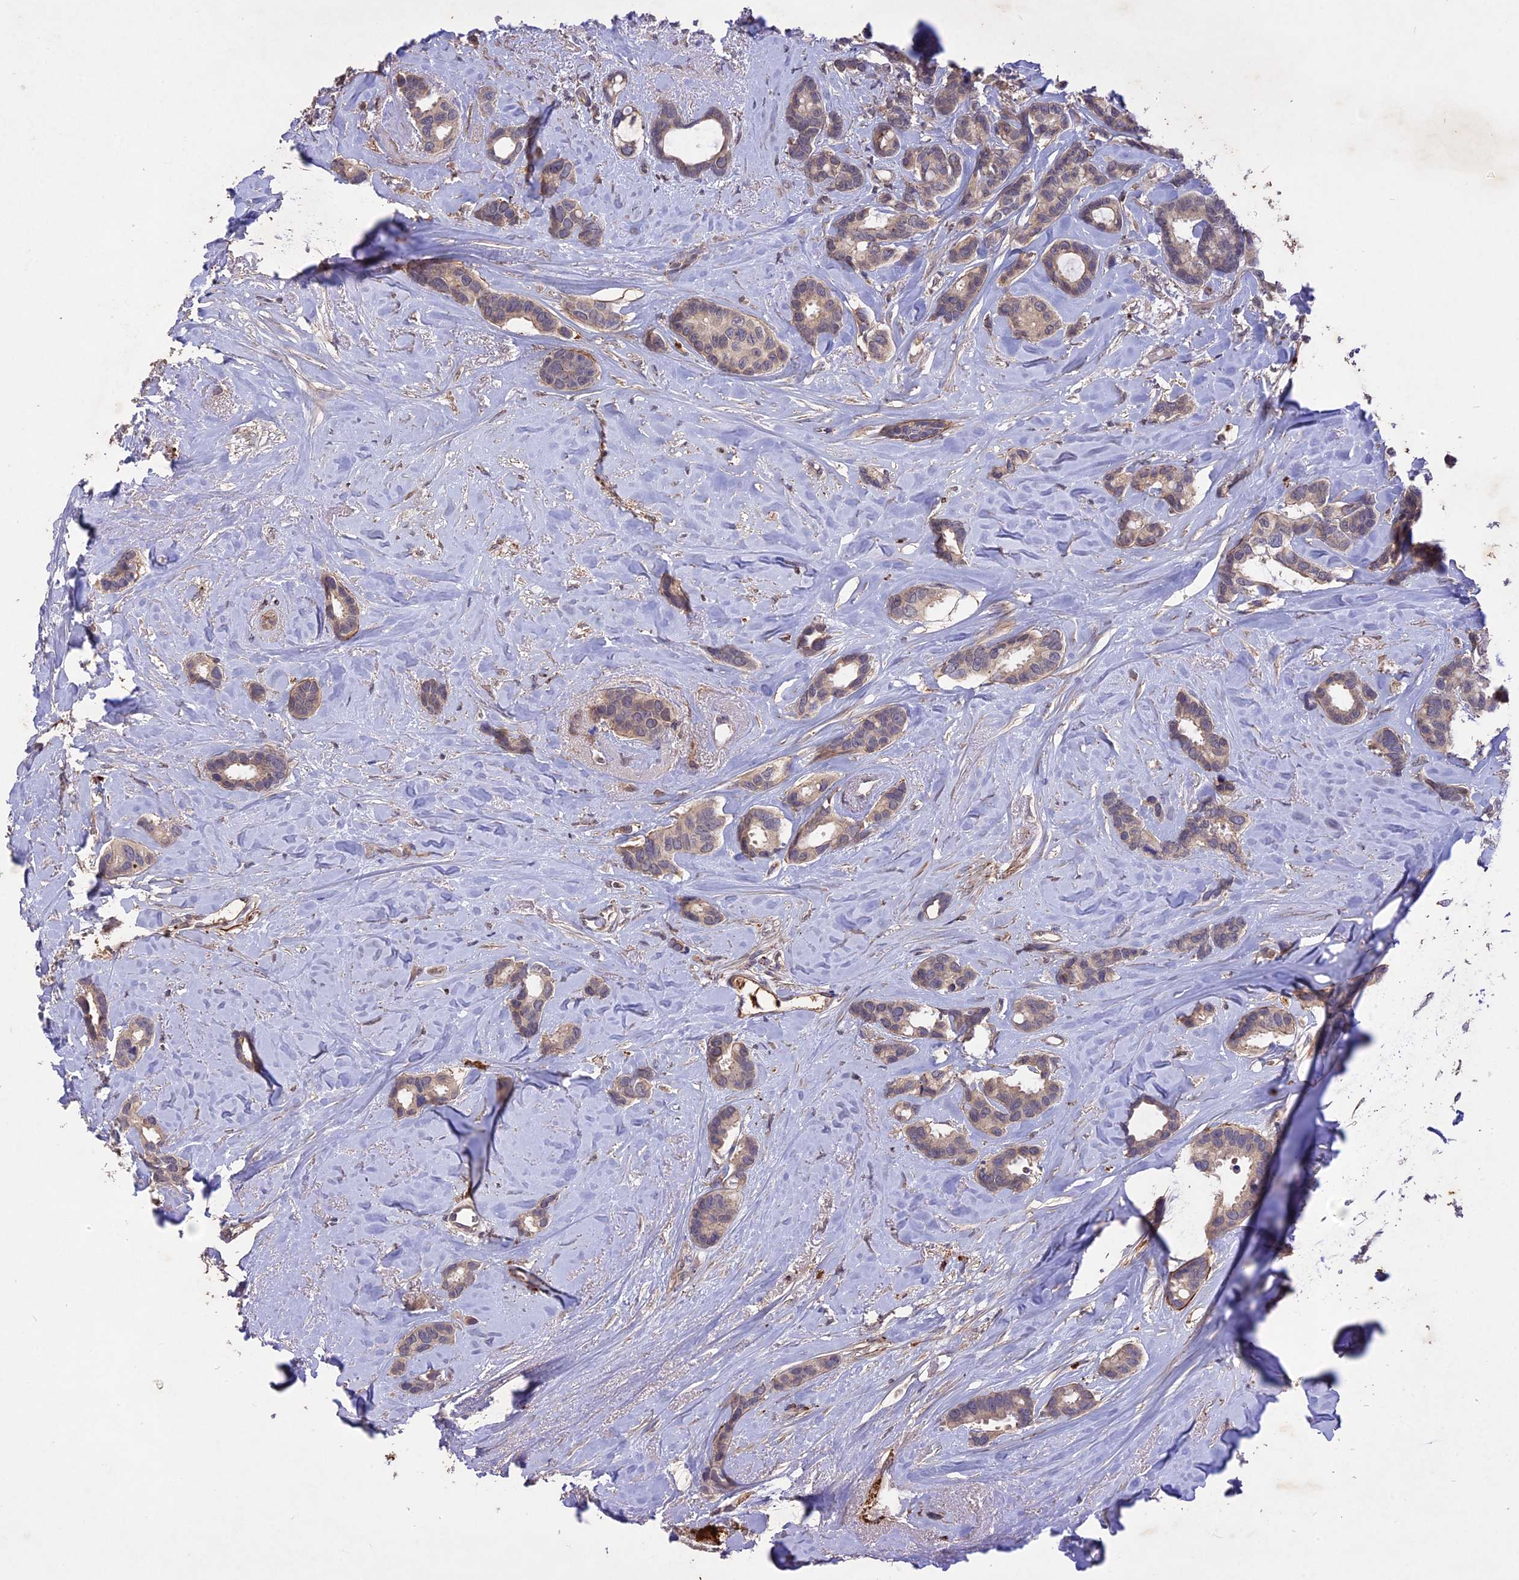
{"staining": {"intensity": "weak", "quantity": "<25%", "location": "cytoplasmic/membranous"}, "tissue": "breast cancer", "cell_type": "Tumor cells", "image_type": "cancer", "snomed": [{"axis": "morphology", "description": "Duct carcinoma"}, {"axis": "topography", "description": "Breast"}], "caption": "Tumor cells show no significant positivity in breast cancer. The staining was performed using DAB (3,3'-diaminobenzidine) to visualize the protein expression in brown, while the nuclei were stained in blue with hematoxylin (Magnification: 20x).", "gene": "ADO", "patient": {"sex": "female", "age": 87}}